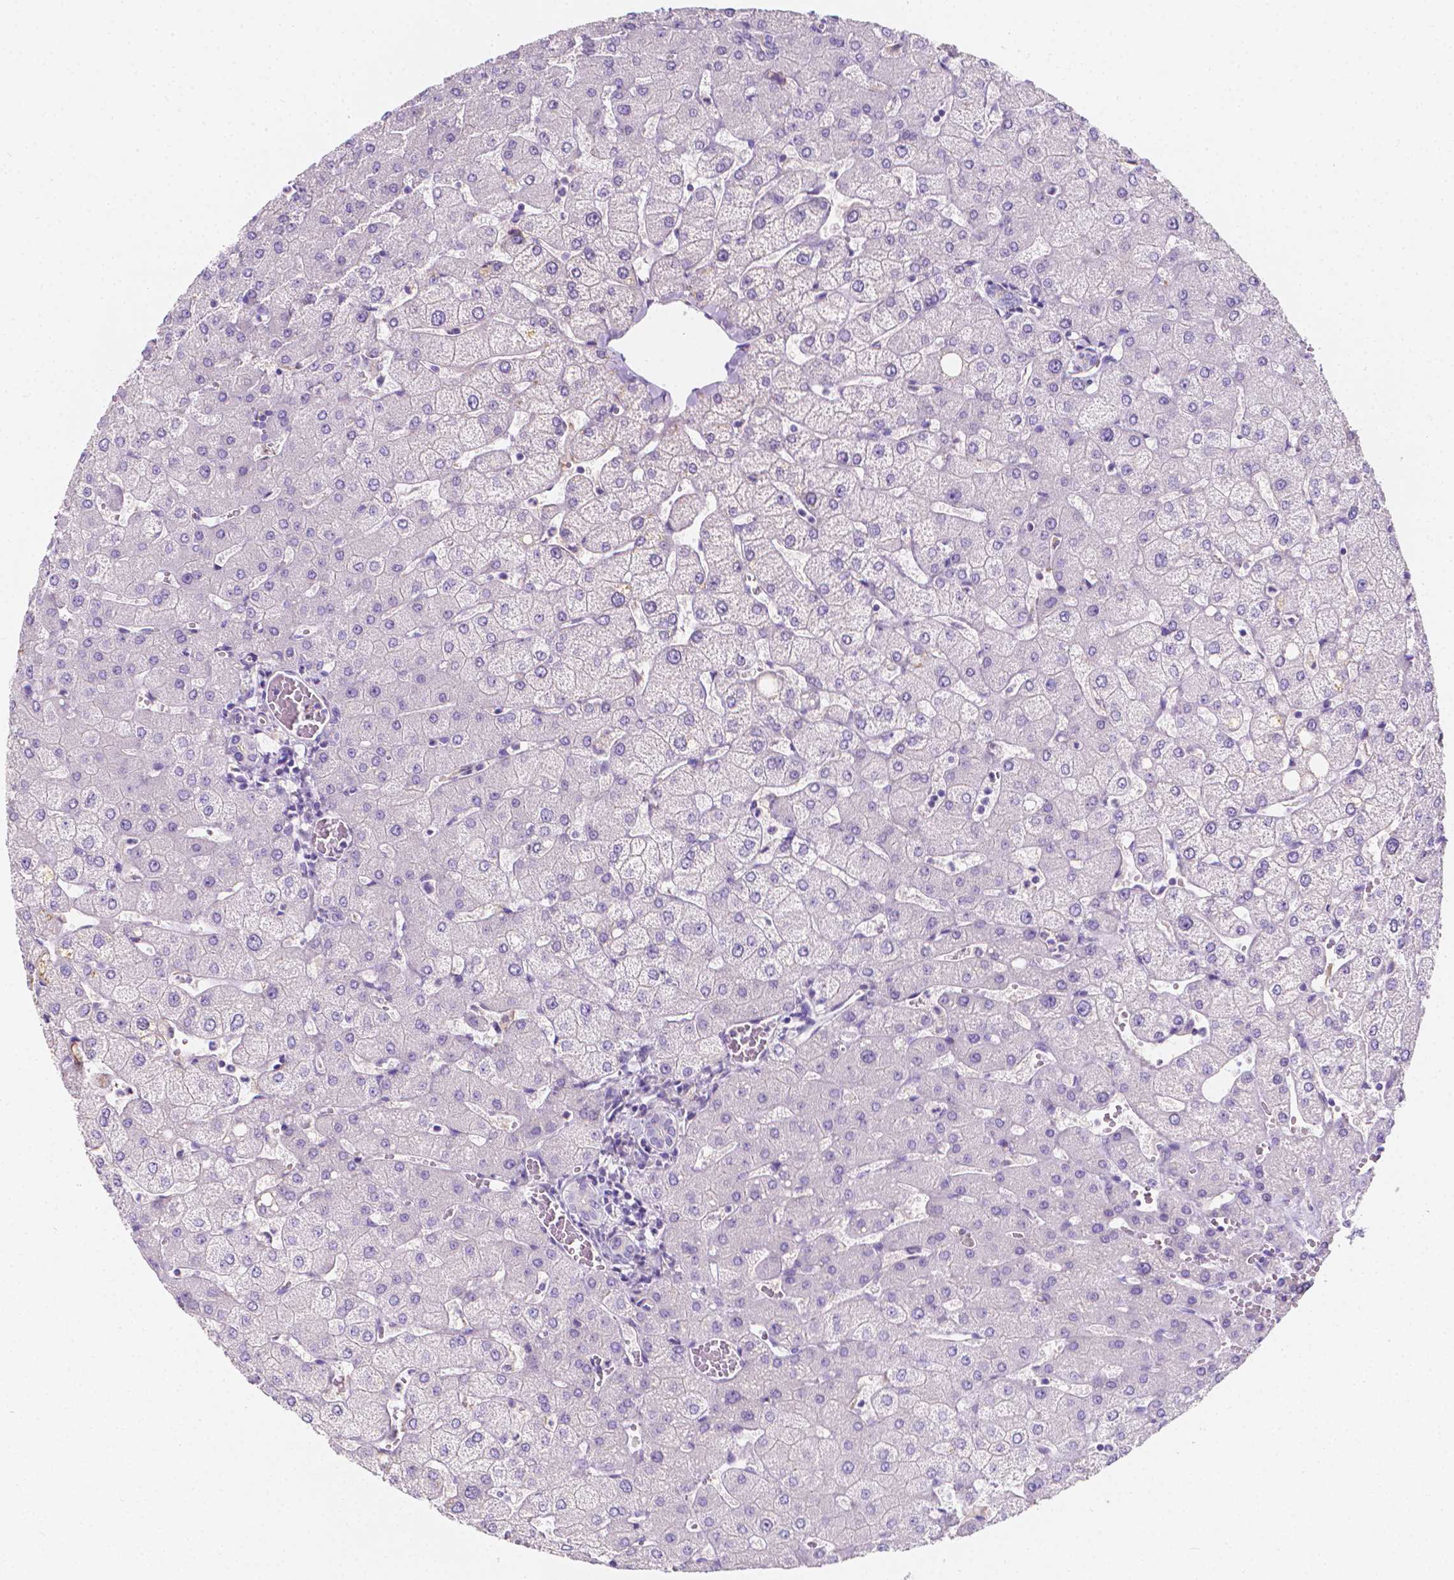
{"staining": {"intensity": "negative", "quantity": "none", "location": "none"}, "tissue": "liver", "cell_type": "Cholangiocytes", "image_type": "normal", "snomed": [{"axis": "morphology", "description": "Normal tissue, NOS"}, {"axis": "topography", "description": "Liver"}], "caption": "This is a photomicrograph of IHC staining of unremarkable liver, which shows no staining in cholangiocytes.", "gene": "CLSTN2", "patient": {"sex": "female", "age": 54}}